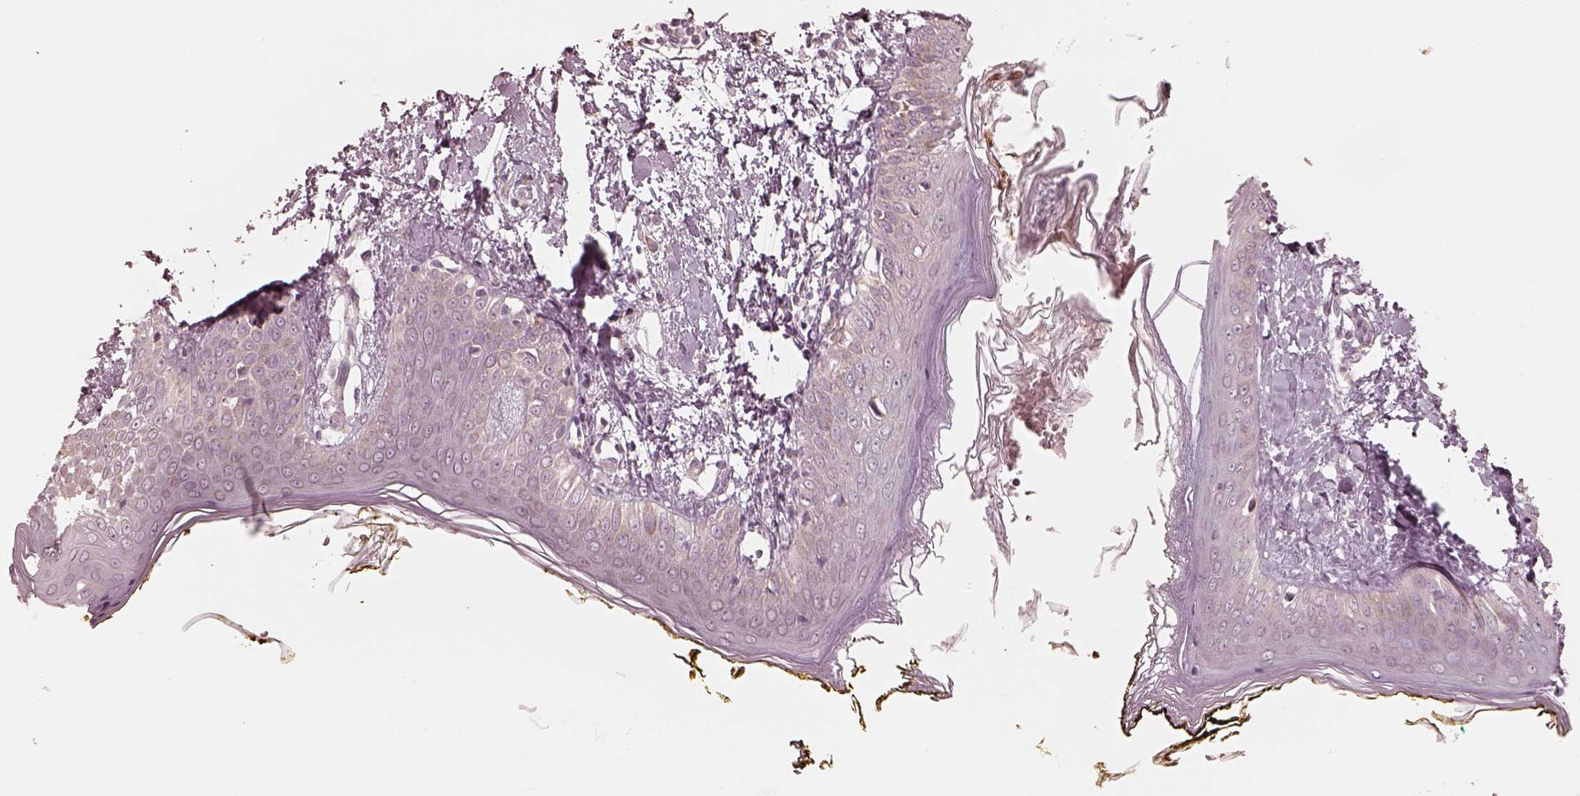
{"staining": {"intensity": "negative", "quantity": "none", "location": "none"}, "tissue": "skin", "cell_type": "Fibroblasts", "image_type": "normal", "snomed": [{"axis": "morphology", "description": "Normal tissue, NOS"}, {"axis": "topography", "description": "Skin"}], "caption": "DAB (3,3'-diaminobenzidine) immunohistochemical staining of normal human skin reveals no significant staining in fibroblasts.", "gene": "RAB3C", "patient": {"sex": "female", "age": 34}}